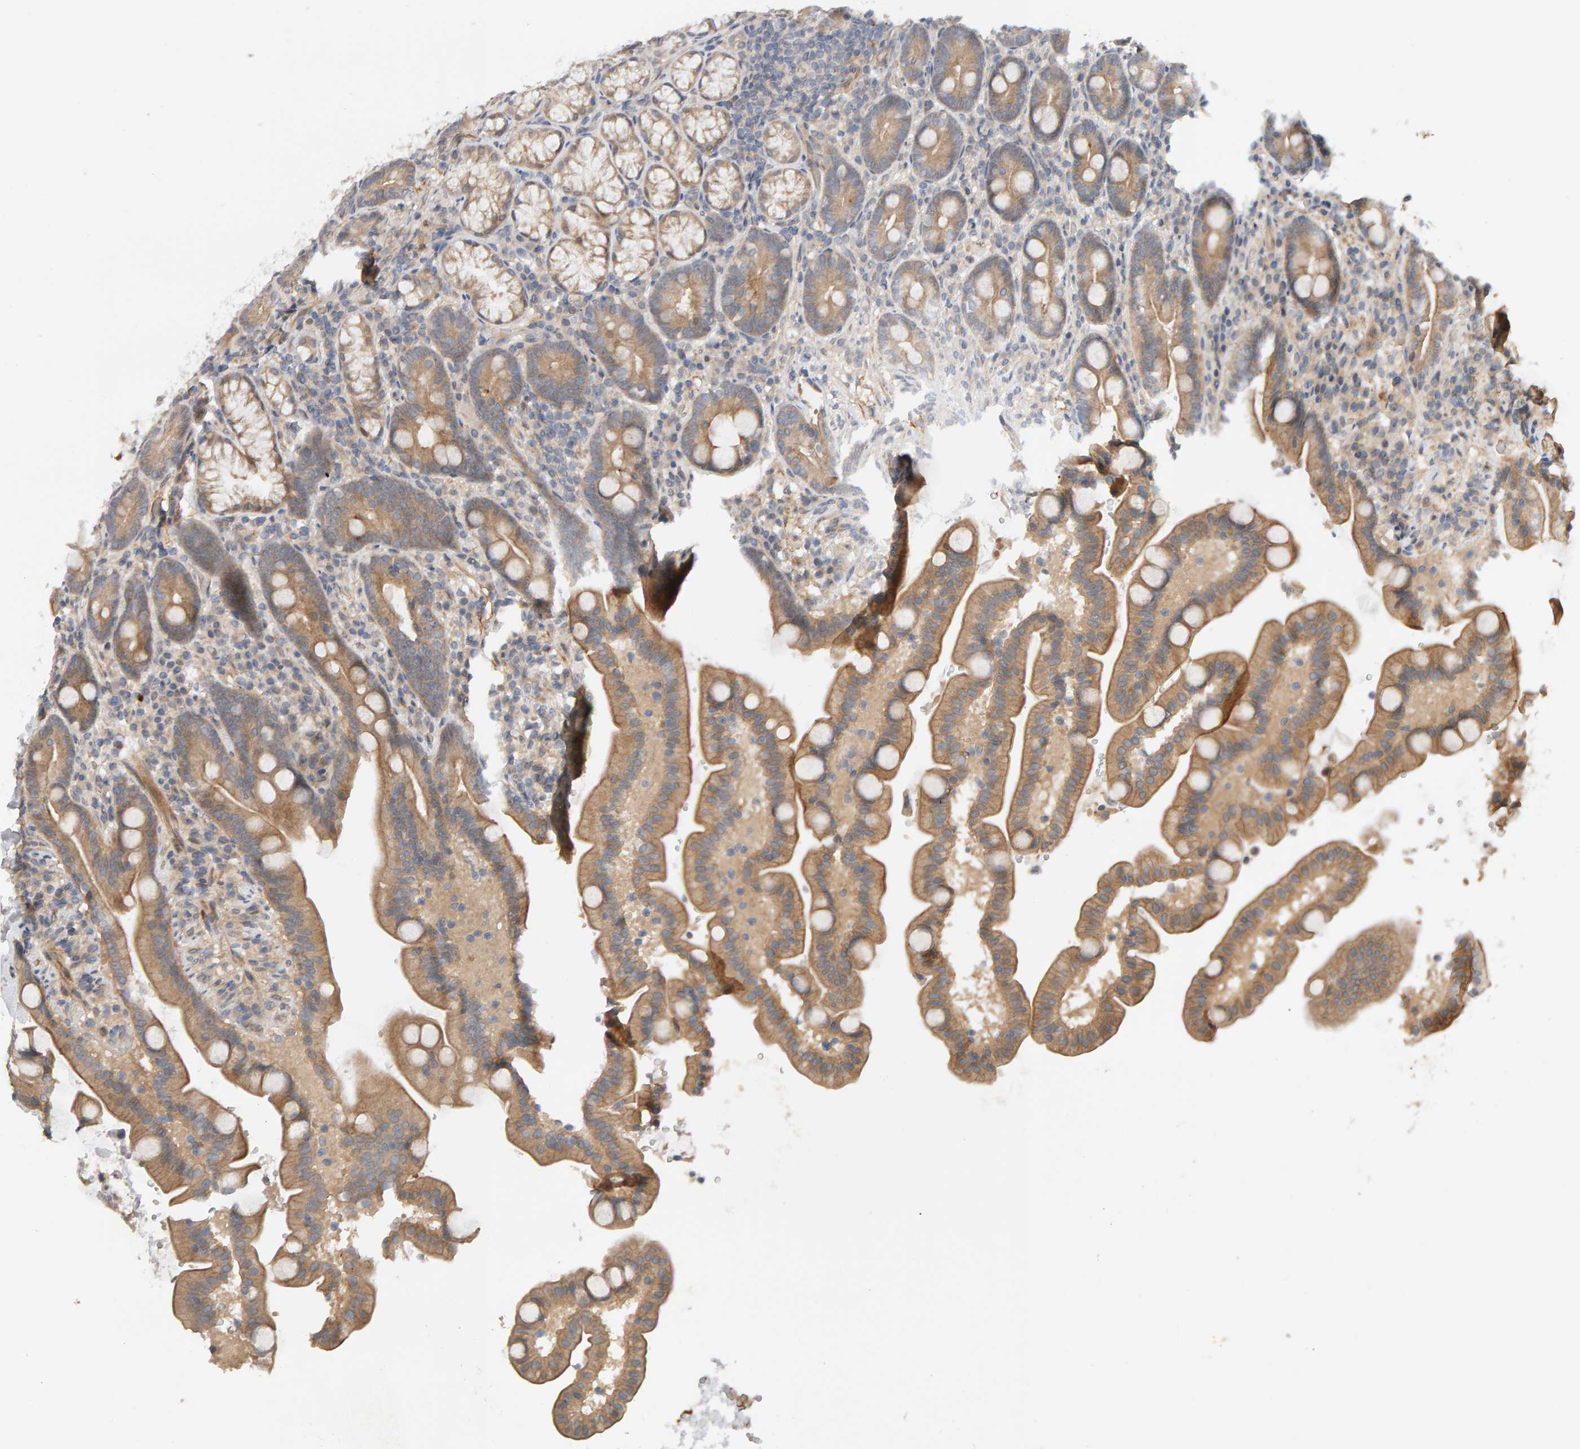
{"staining": {"intensity": "weak", "quantity": ">75%", "location": "cytoplasmic/membranous"}, "tissue": "duodenum", "cell_type": "Glandular cells", "image_type": "normal", "snomed": [{"axis": "morphology", "description": "Normal tissue, NOS"}, {"axis": "topography", "description": "Duodenum"}], "caption": "DAB immunohistochemical staining of normal duodenum displays weak cytoplasmic/membranous protein expression in approximately >75% of glandular cells. (IHC, brightfield microscopy, high magnification).", "gene": "PPP1R16A", "patient": {"sex": "male", "age": 54}}